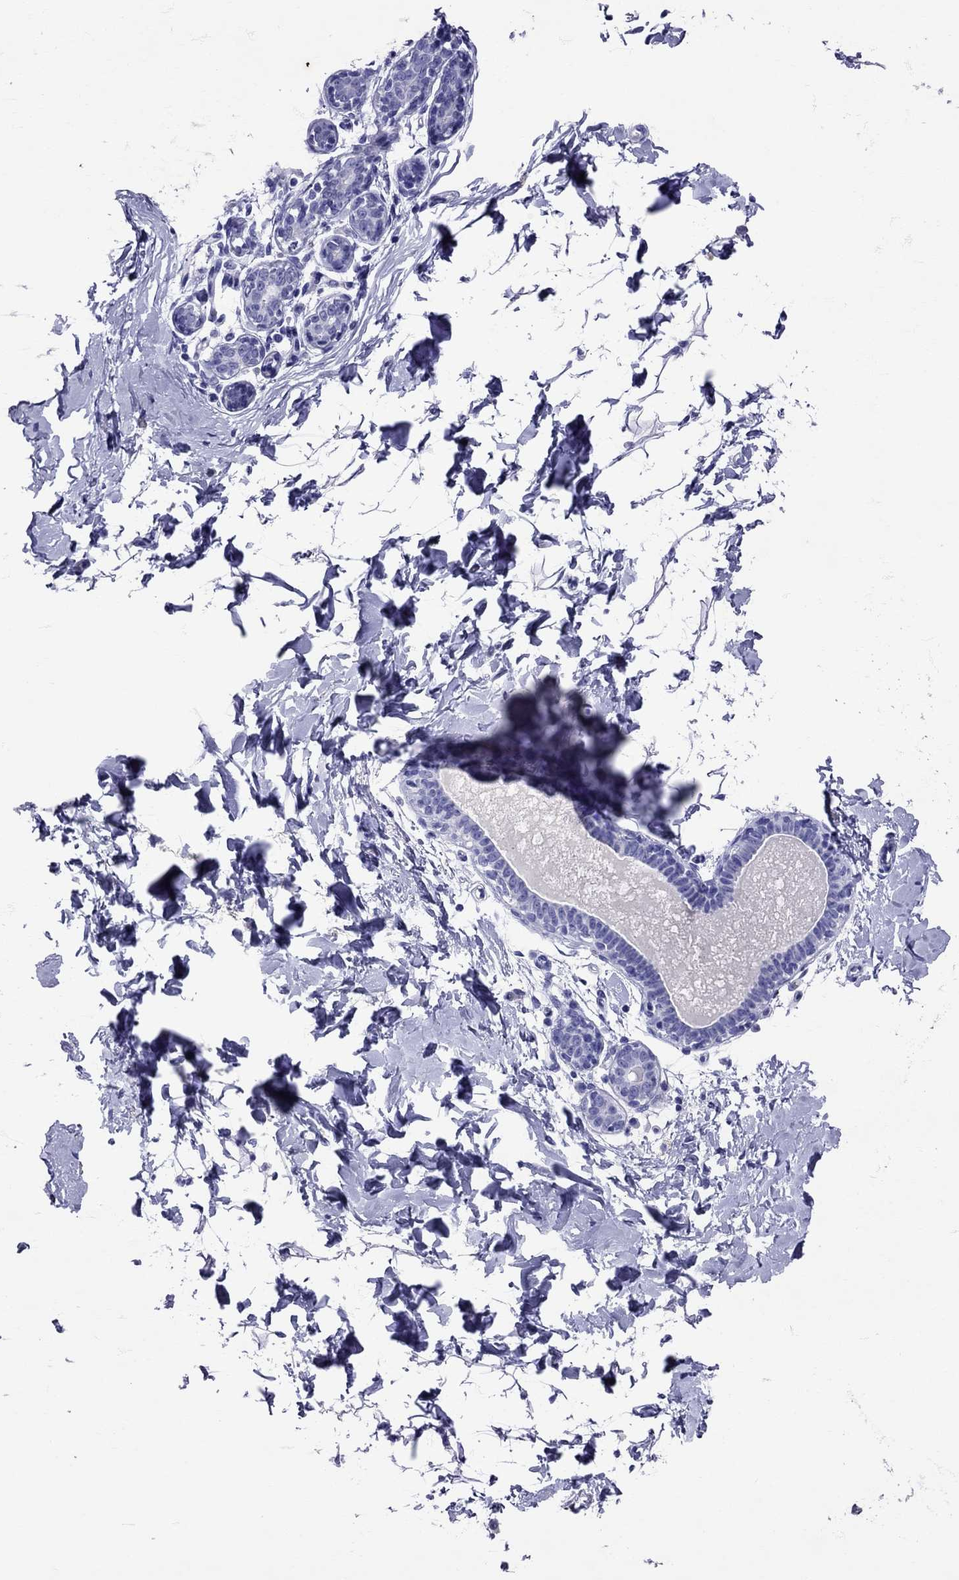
{"staining": {"intensity": "negative", "quantity": "none", "location": "none"}, "tissue": "breast", "cell_type": "Adipocytes", "image_type": "normal", "snomed": [{"axis": "morphology", "description": "Normal tissue, NOS"}, {"axis": "topography", "description": "Breast"}], "caption": "Adipocytes show no significant expression in unremarkable breast. The staining is performed using DAB (3,3'-diaminobenzidine) brown chromogen with nuclei counter-stained in using hematoxylin.", "gene": "AVP", "patient": {"sex": "female", "age": 37}}